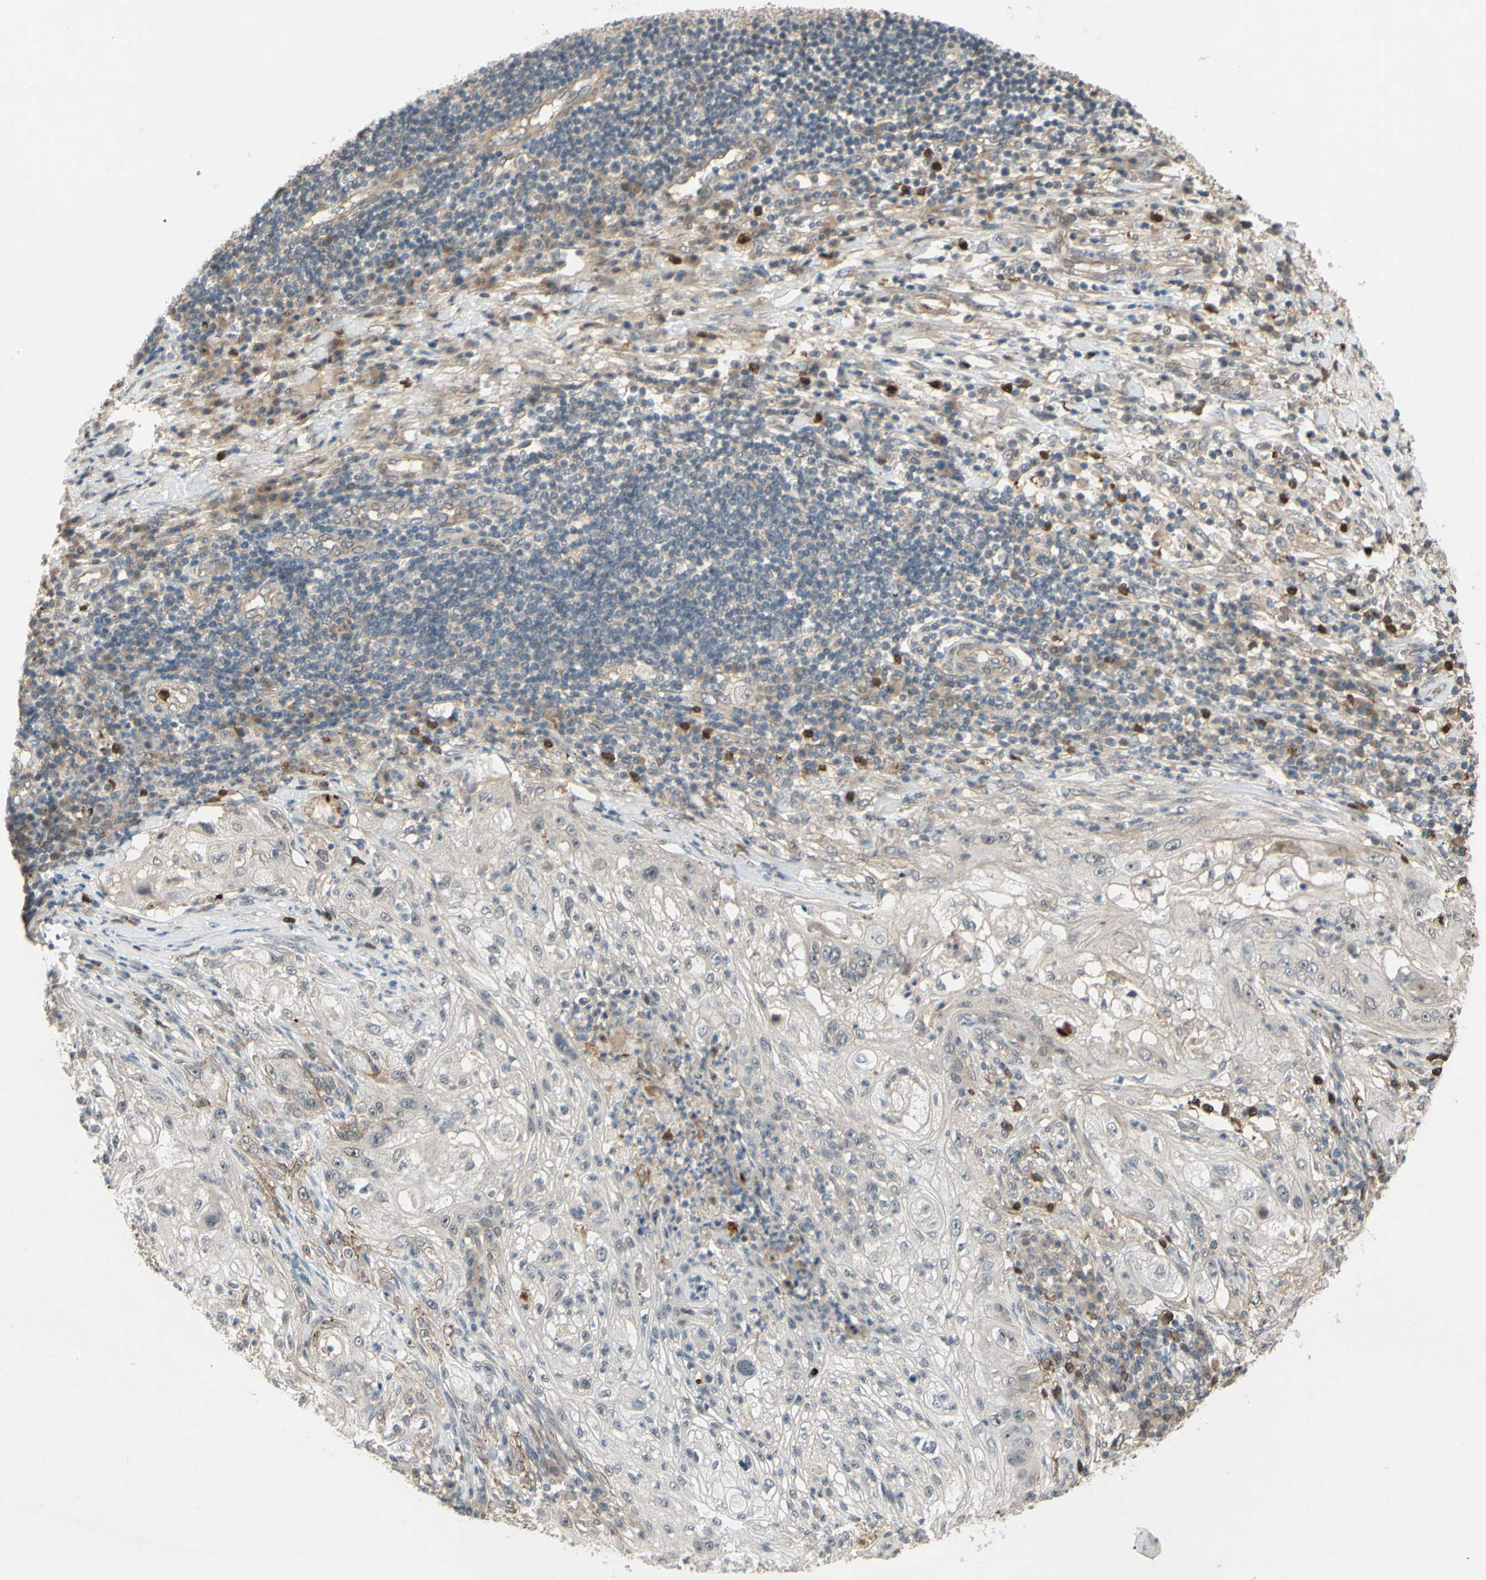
{"staining": {"intensity": "negative", "quantity": "none", "location": "none"}, "tissue": "lung cancer", "cell_type": "Tumor cells", "image_type": "cancer", "snomed": [{"axis": "morphology", "description": "Inflammation, NOS"}, {"axis": "morphology", "description": "Squamous cell carcinoma, NOS"}, {"axis": "topography", "description": "Lymph node"}, {"axis": "topography", "description": "Soft tissue"}, {"axis": "topography", "description": "Lung"}], "caption": "Micrograph shows no significant protein positivity in tumor cells of lung cancer.", "gene": "ALK", "patient": {"sex": "male", "age": 66}}